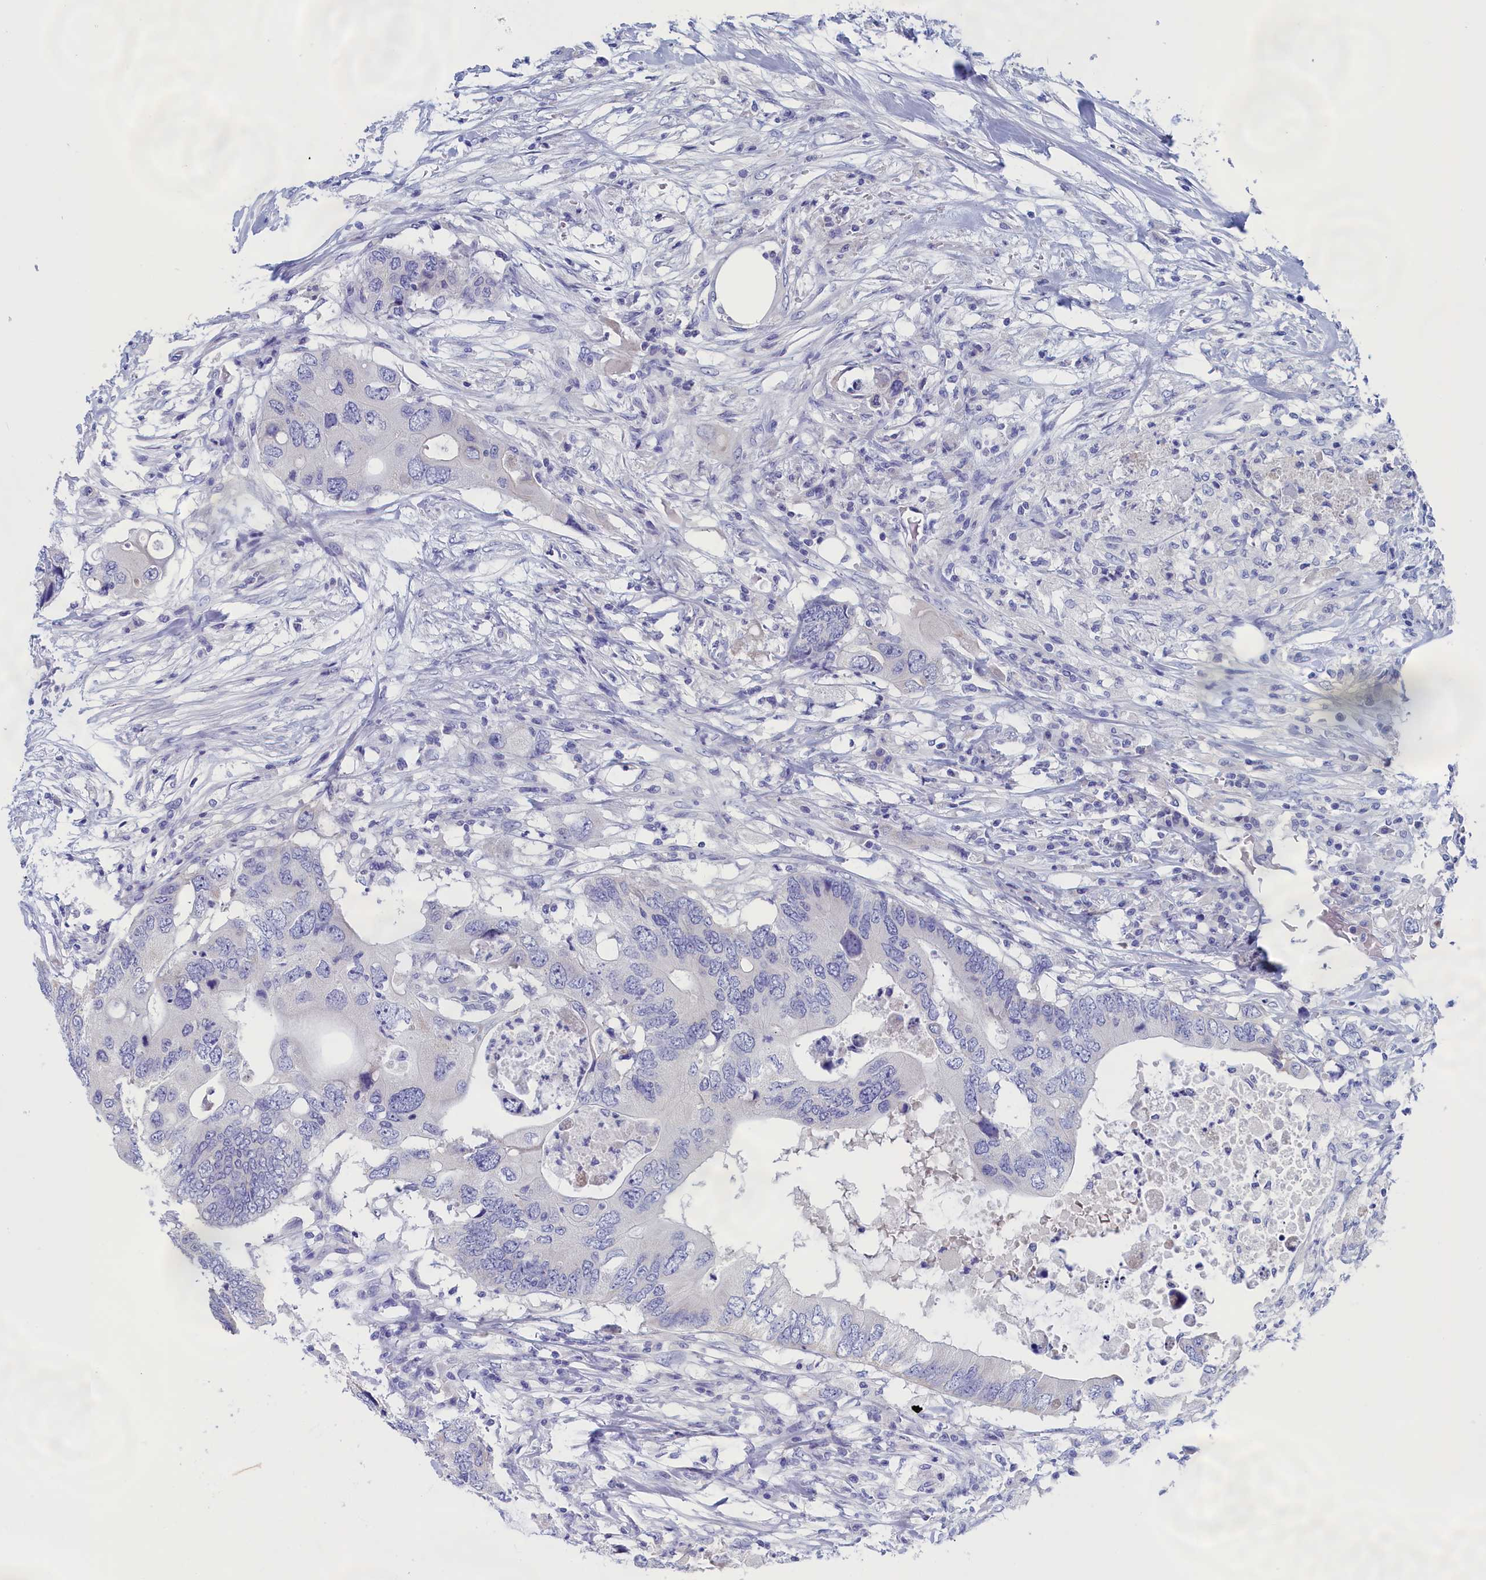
{"staining": {"intensity": "negative", "quantity": "none", "location": "none"}, "tissue": "colorectal cancer", "cell_type": "Tumor cells", "image_type": "cancer", "snomed": [{"axis": "morphology", "description": "Adenocarcinoma, NOS"}, {"axis": "topography", "description": "Colon"}], "caption": "Human colorectal cancer stained for a protein using immunohistochemistry demonstrates no expression in tumor cells.", "gene": "ANKRD2", "patient": {"sex": "male", "age": 71}}